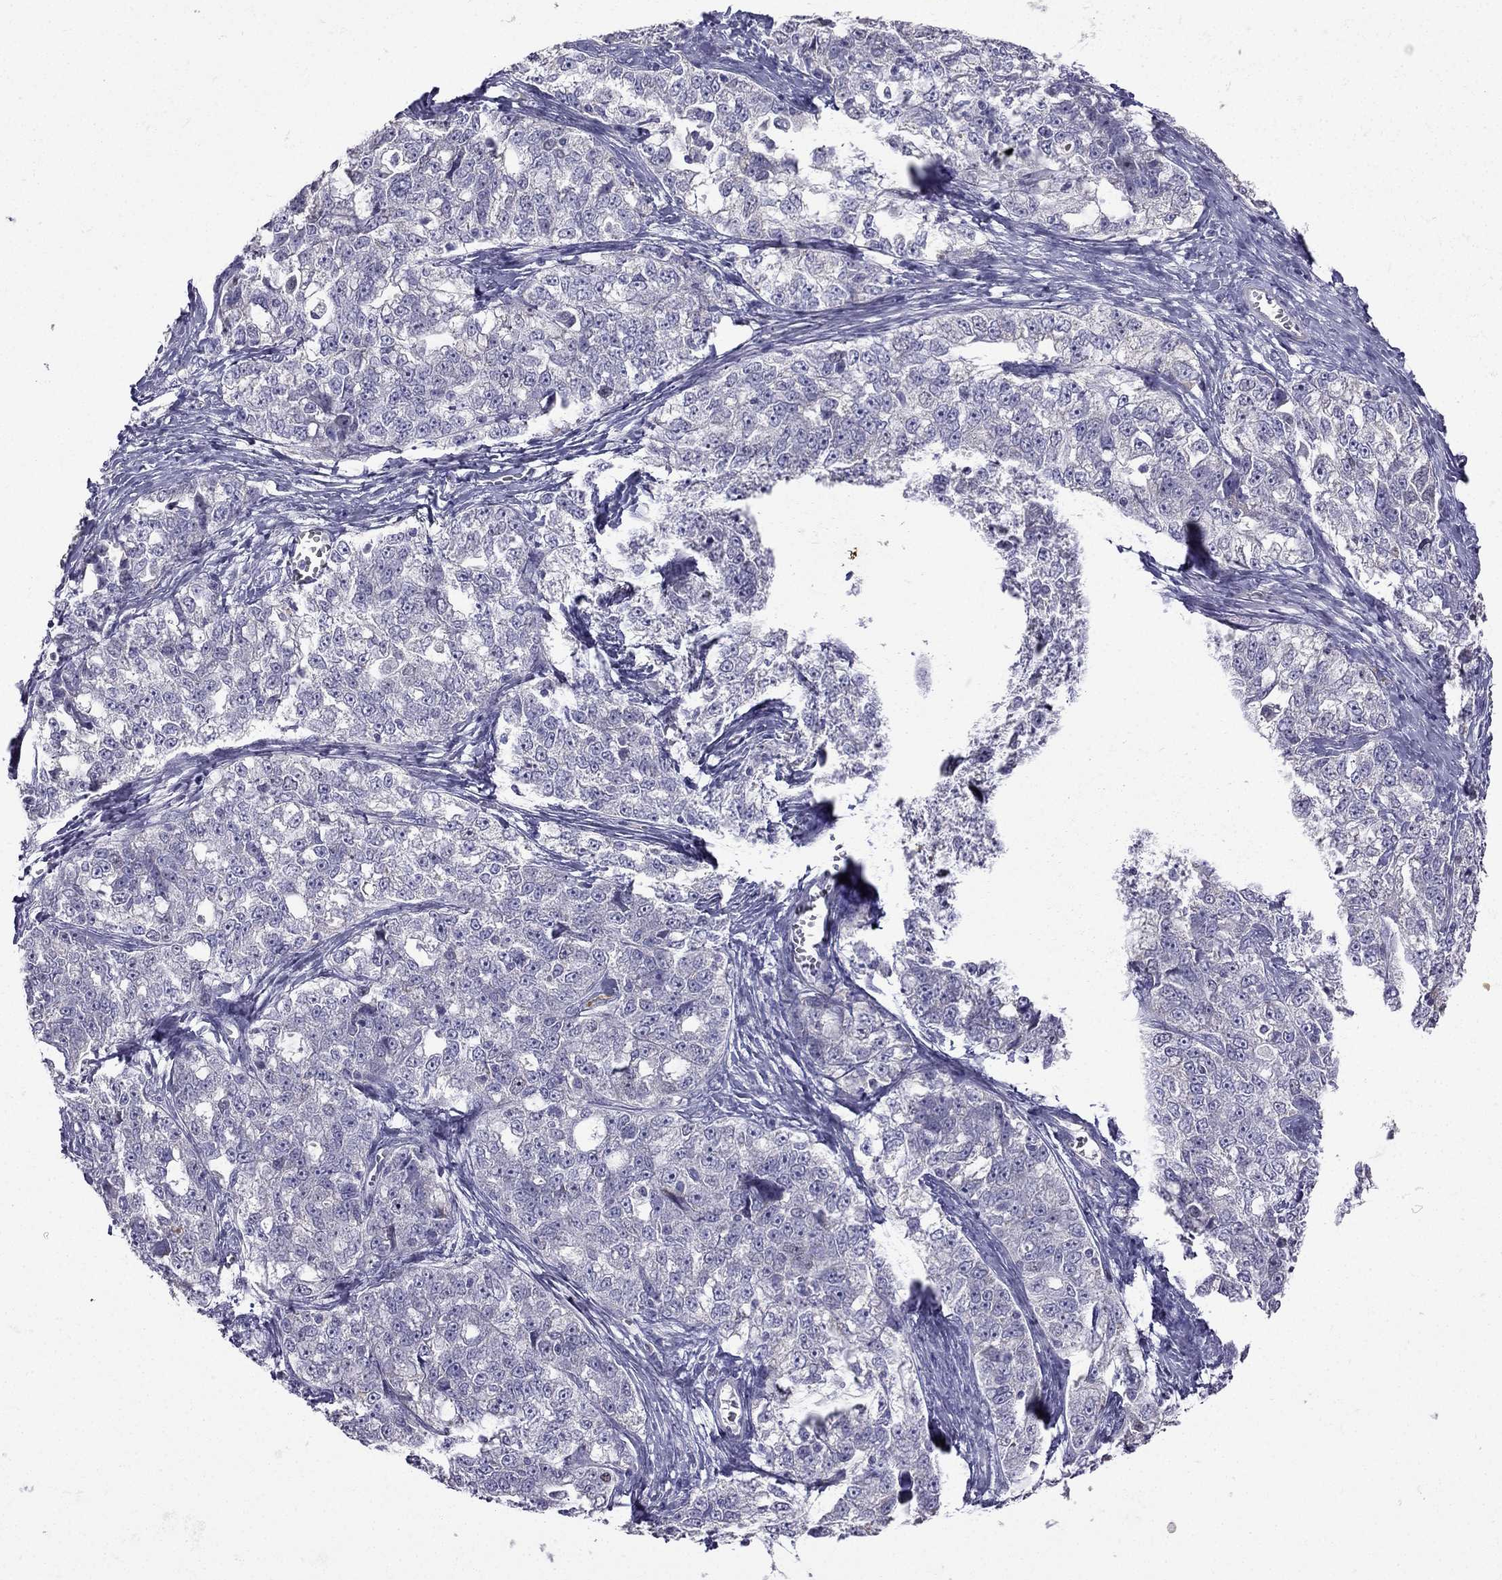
{"staining": {"intensity": "negative", "quantity": "none", "location": "none"}, "tissue": "ovarian cancer", "cell_type": "Tumor cells", "image_type": "cancer", "snomed": [{"axis": "morphology", "description": "Cystadenocarcinoma, serous, NOS"}, {"axis": "topography", "description": "Ovary"}], "caption": "A histopathology image of ovarian serous cystadenocarcinoma stained for a protein exhibits no brown staining in tumor cells. The staining is performed using DAB (3,3'-diaminobenzidine) brown chromogen with nuclei counter-stained in using hematoxylin.", "gene": "UHRF1", "patient": {"sex": "female", "age": 51}}